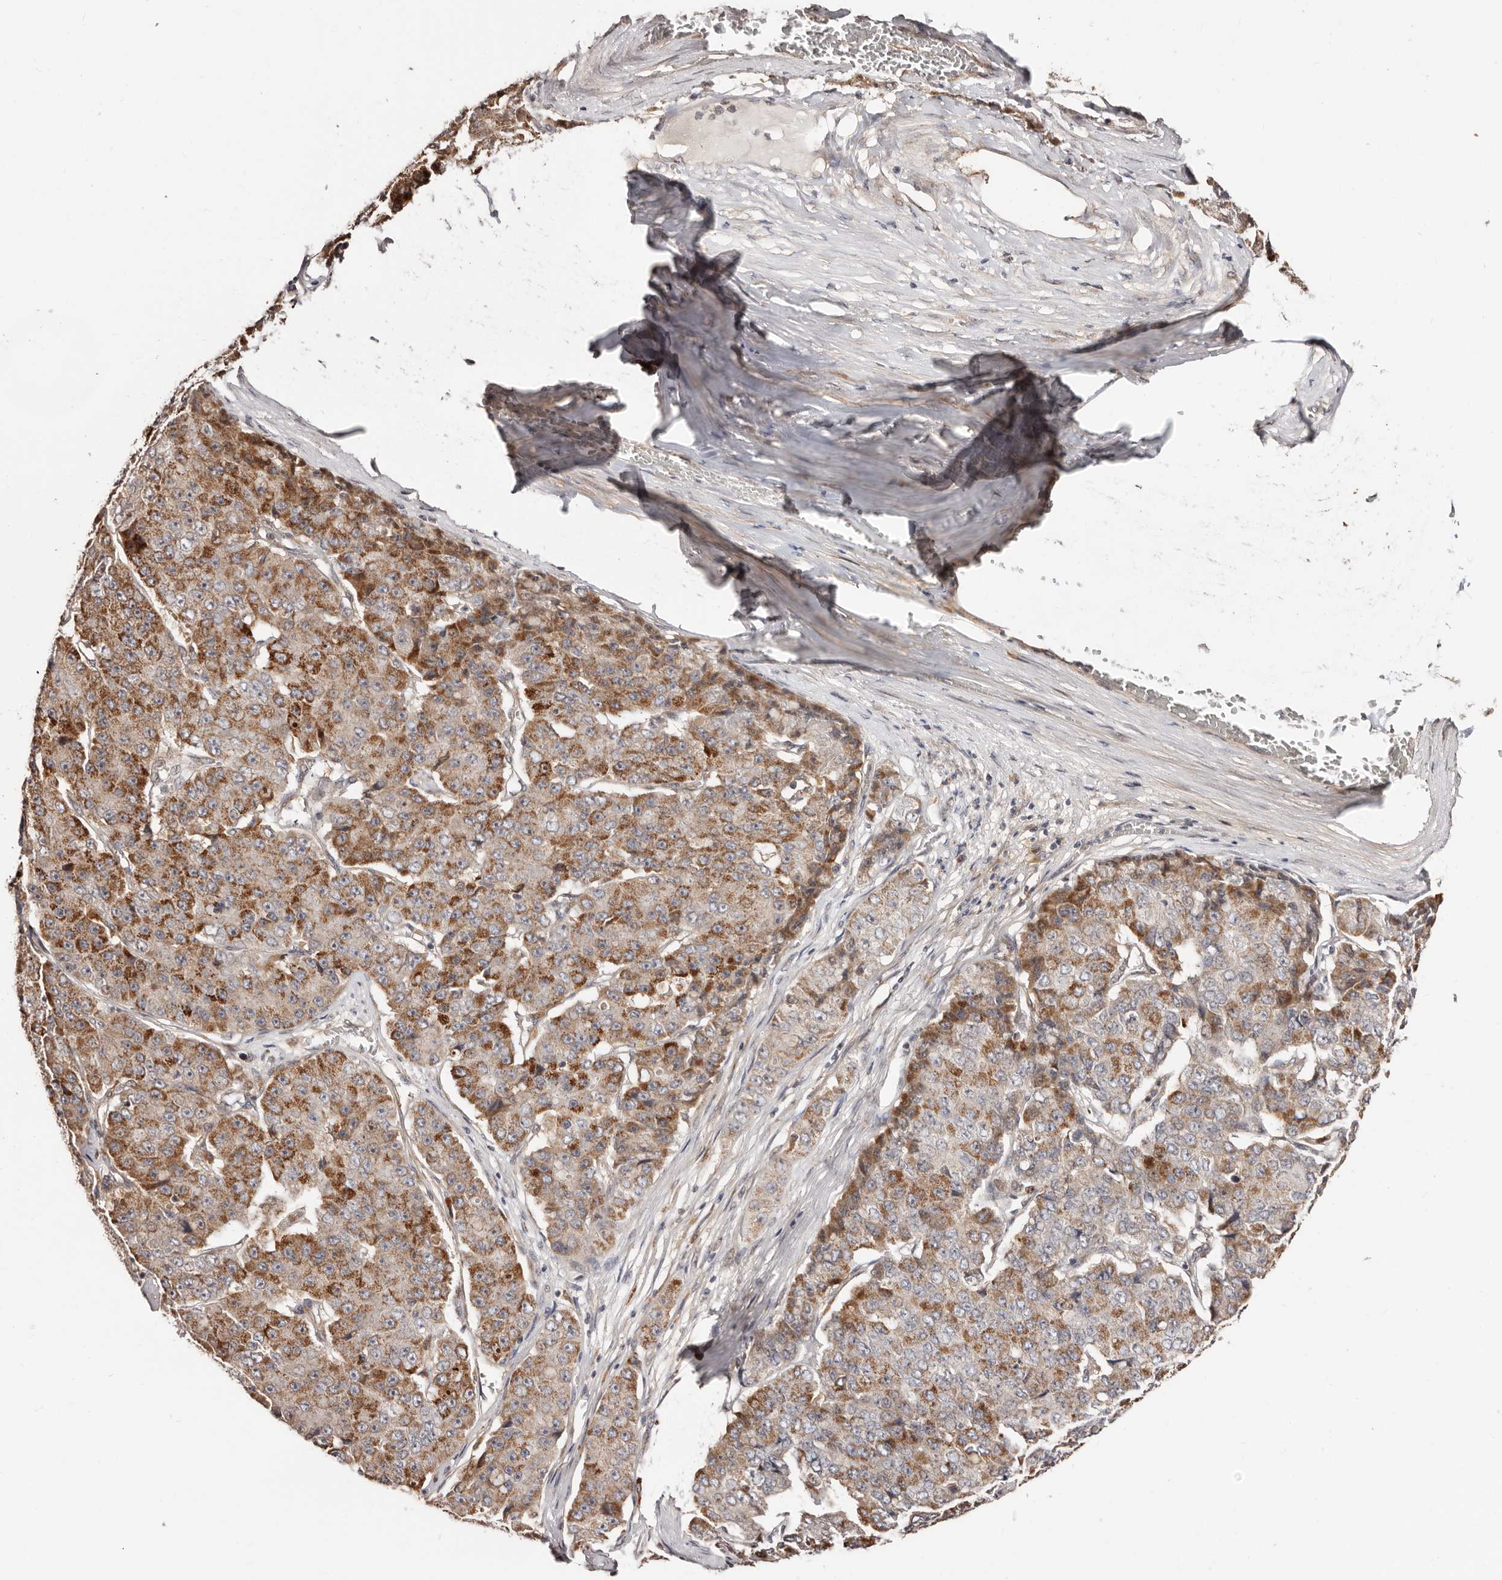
{"staining": {"intensity": "moderate", "quantity": ">75%", "location": "cytoplasmic/membranous"}, "tissue": "pancreatic cancer", "cell_type": "Tumor cells", "image_type": "cancer", "snomed": [{"axis": "morphology", "description": "Adenocarcinoma, NOS"}, {"axis": "topography", "description": "Pancreas"}], "caption": "An immunohistochemistry photomicrograph of tumor tissue is shown. Protein staining in brown highlights moderate cytoplasmic/membranous positivity in pancreatic cancer within tumor cells.", "gene": "APOL6", "patient": {"sex": "male", "age": 50}}